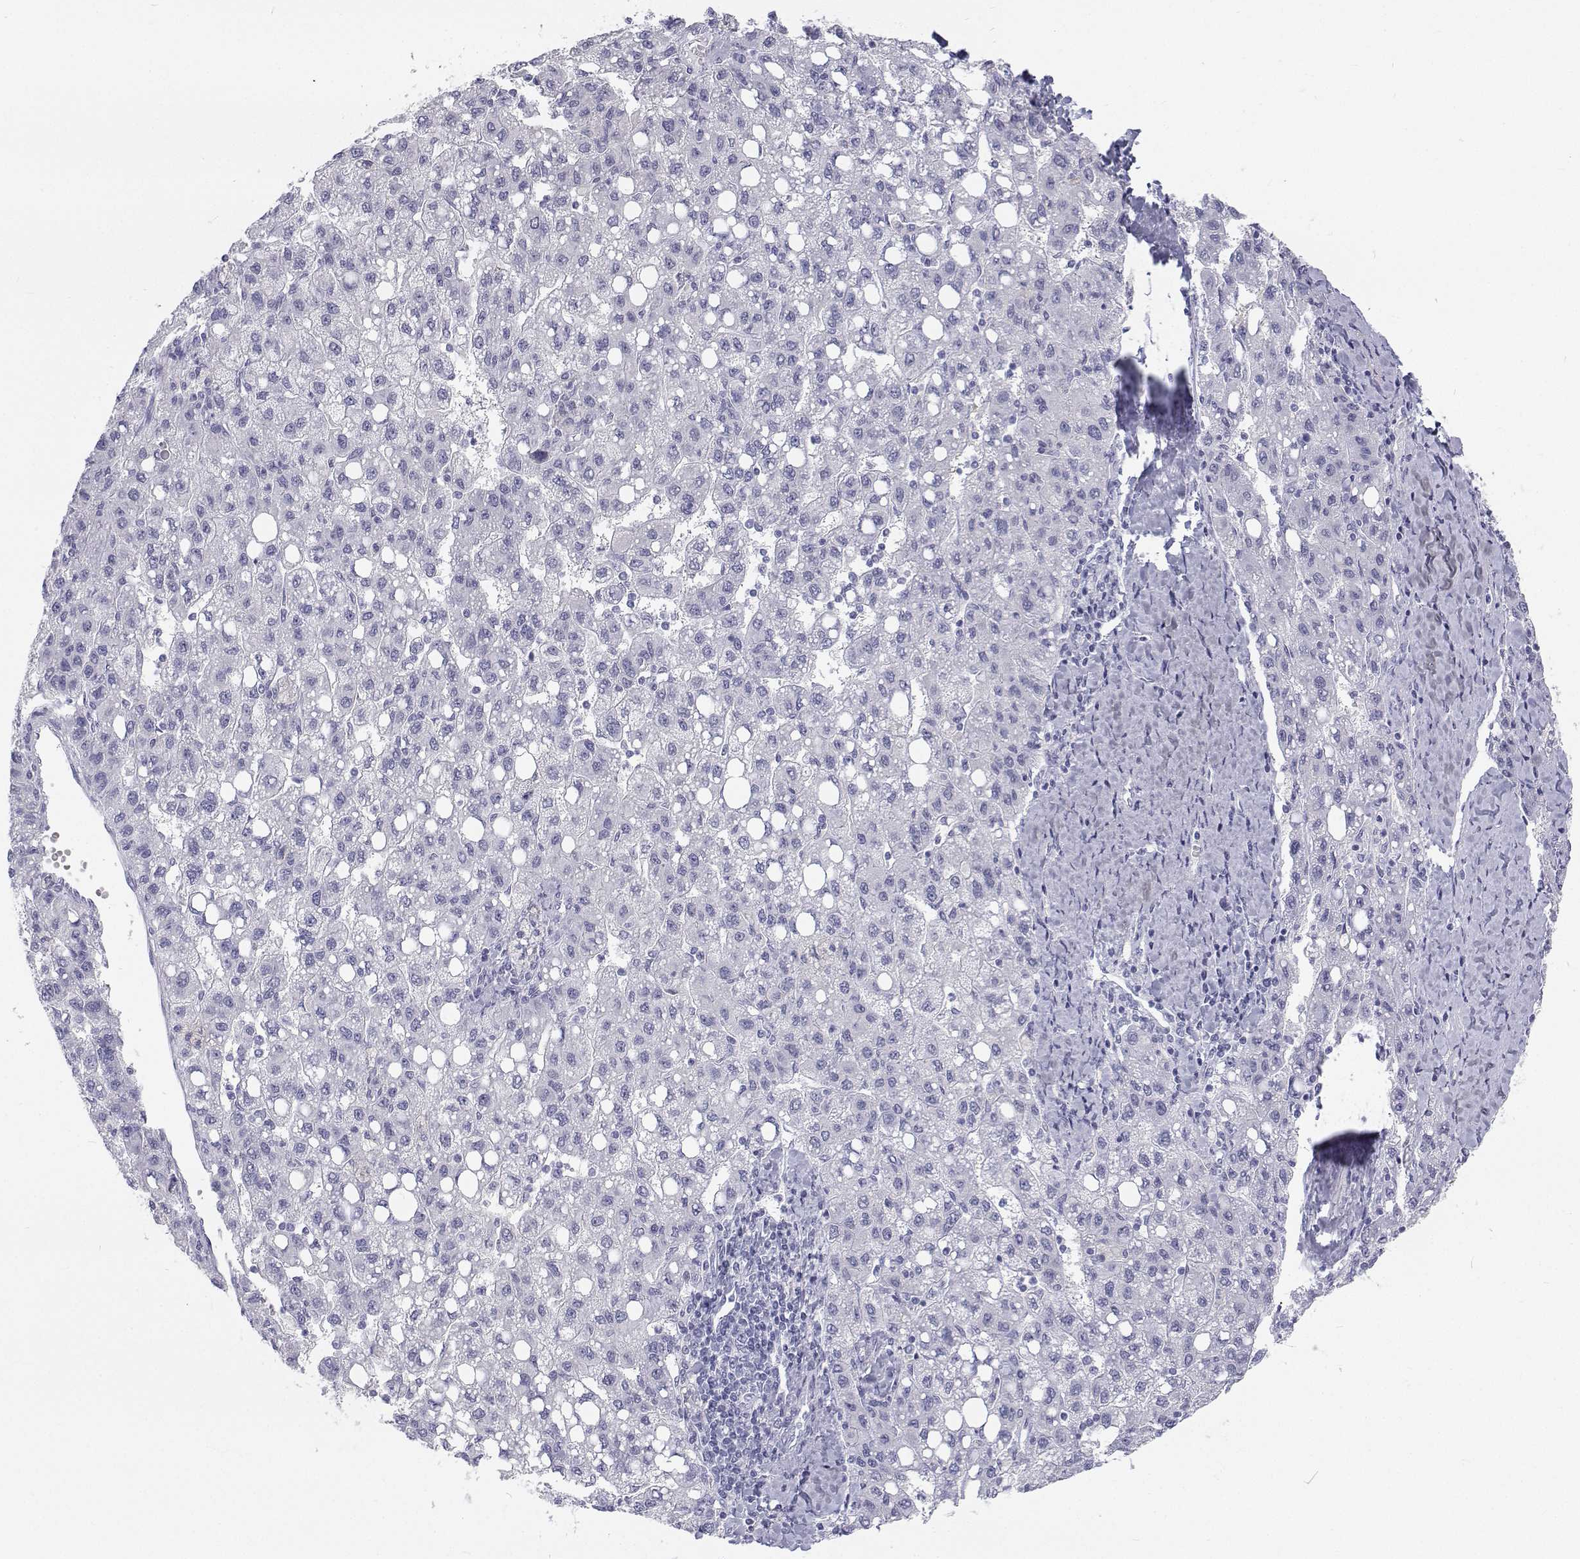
{"staining": {"intensity": "negative", "quantity": "none", "location": "none"}, "tissue": "liver cancer", "cell_type": "Tumor cells", "image_type": "cancer", "snomed": [{"axis": "morphology", "description": "Carcinoma, Hepatocellular, NOS"}, {"axis": "topography", "description": "Liver"}], "caption": "The micrograph shows no significant staining in tumor cells of liver hepatocellular carcinoma.", "gene": "TTN", "patient": {"sex": "female", "age": 82}}